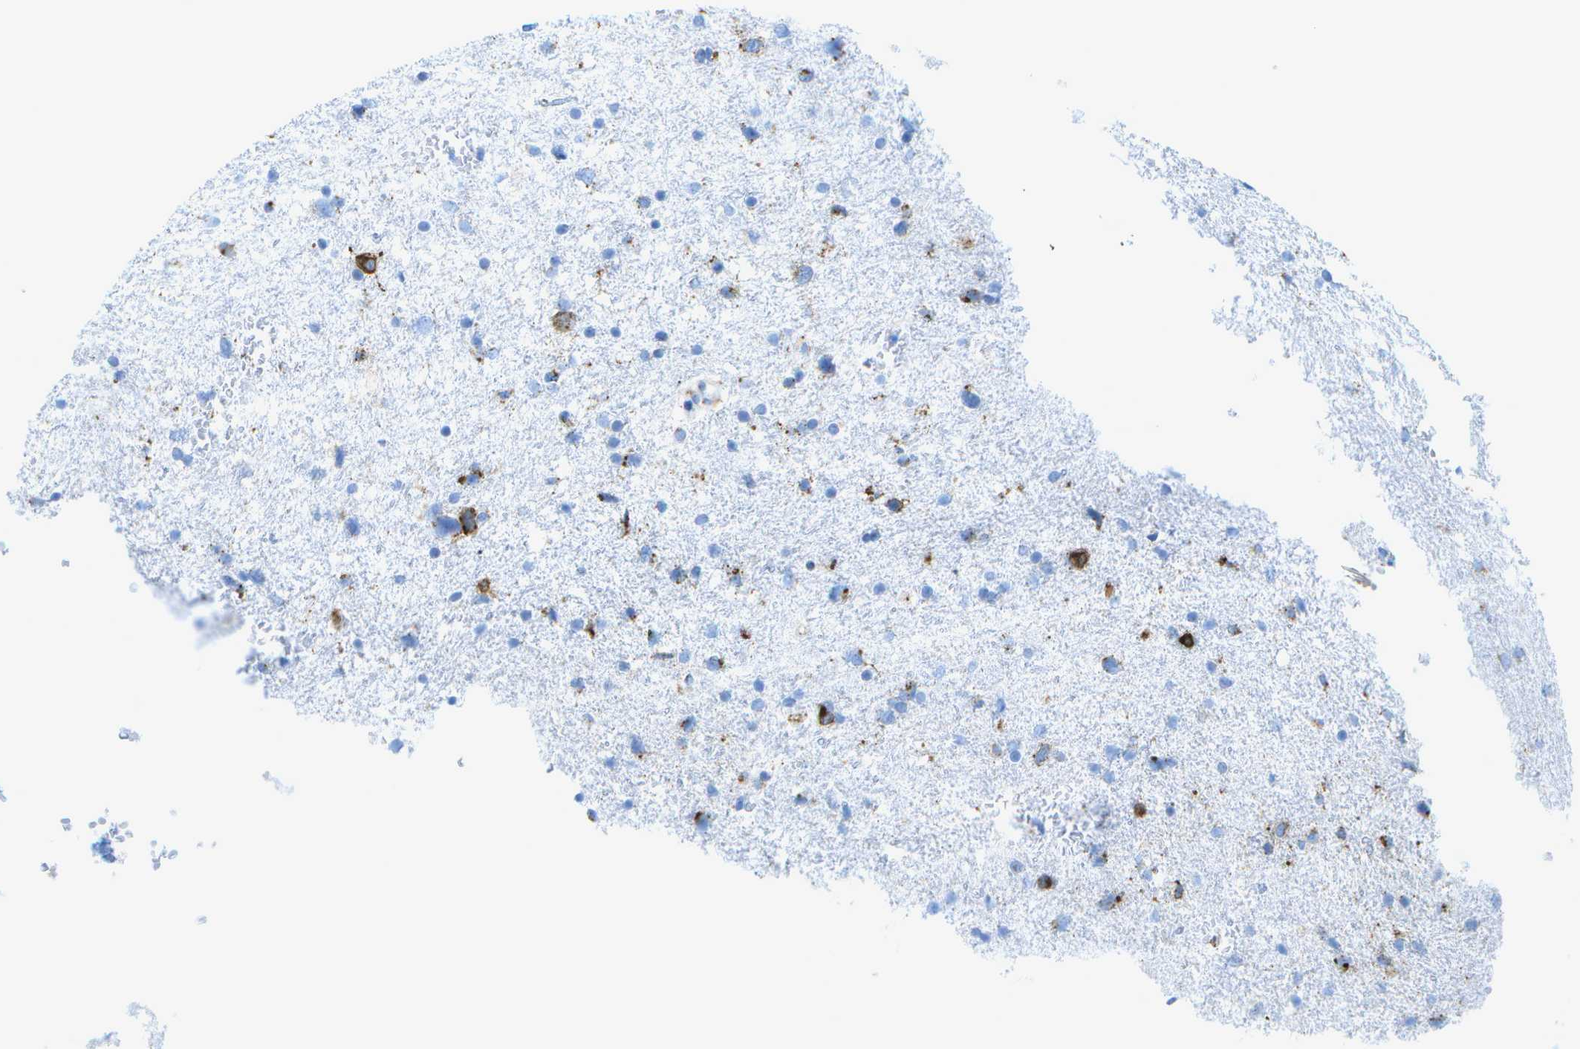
{"staining": {"intensity": "moderate", "quantity": "<25%", "location": "cytoplasmic/membranous"}, "tissue": "glioma", "cell_type": "Tumor cells", "image_type": "cancer", "snomed": [{"axis": "morphology", "description": "Glioma, malignant, Low grade"}, {"axis": "topography", "description": "Brain"}], "caption": "Protein analysis of glioma tissue exhibits moderate cytoplasmic/membranous staining in about <25% of tumor cells.", "gene": "PRCP", "patient": {"sex": "female", "age": 37}}